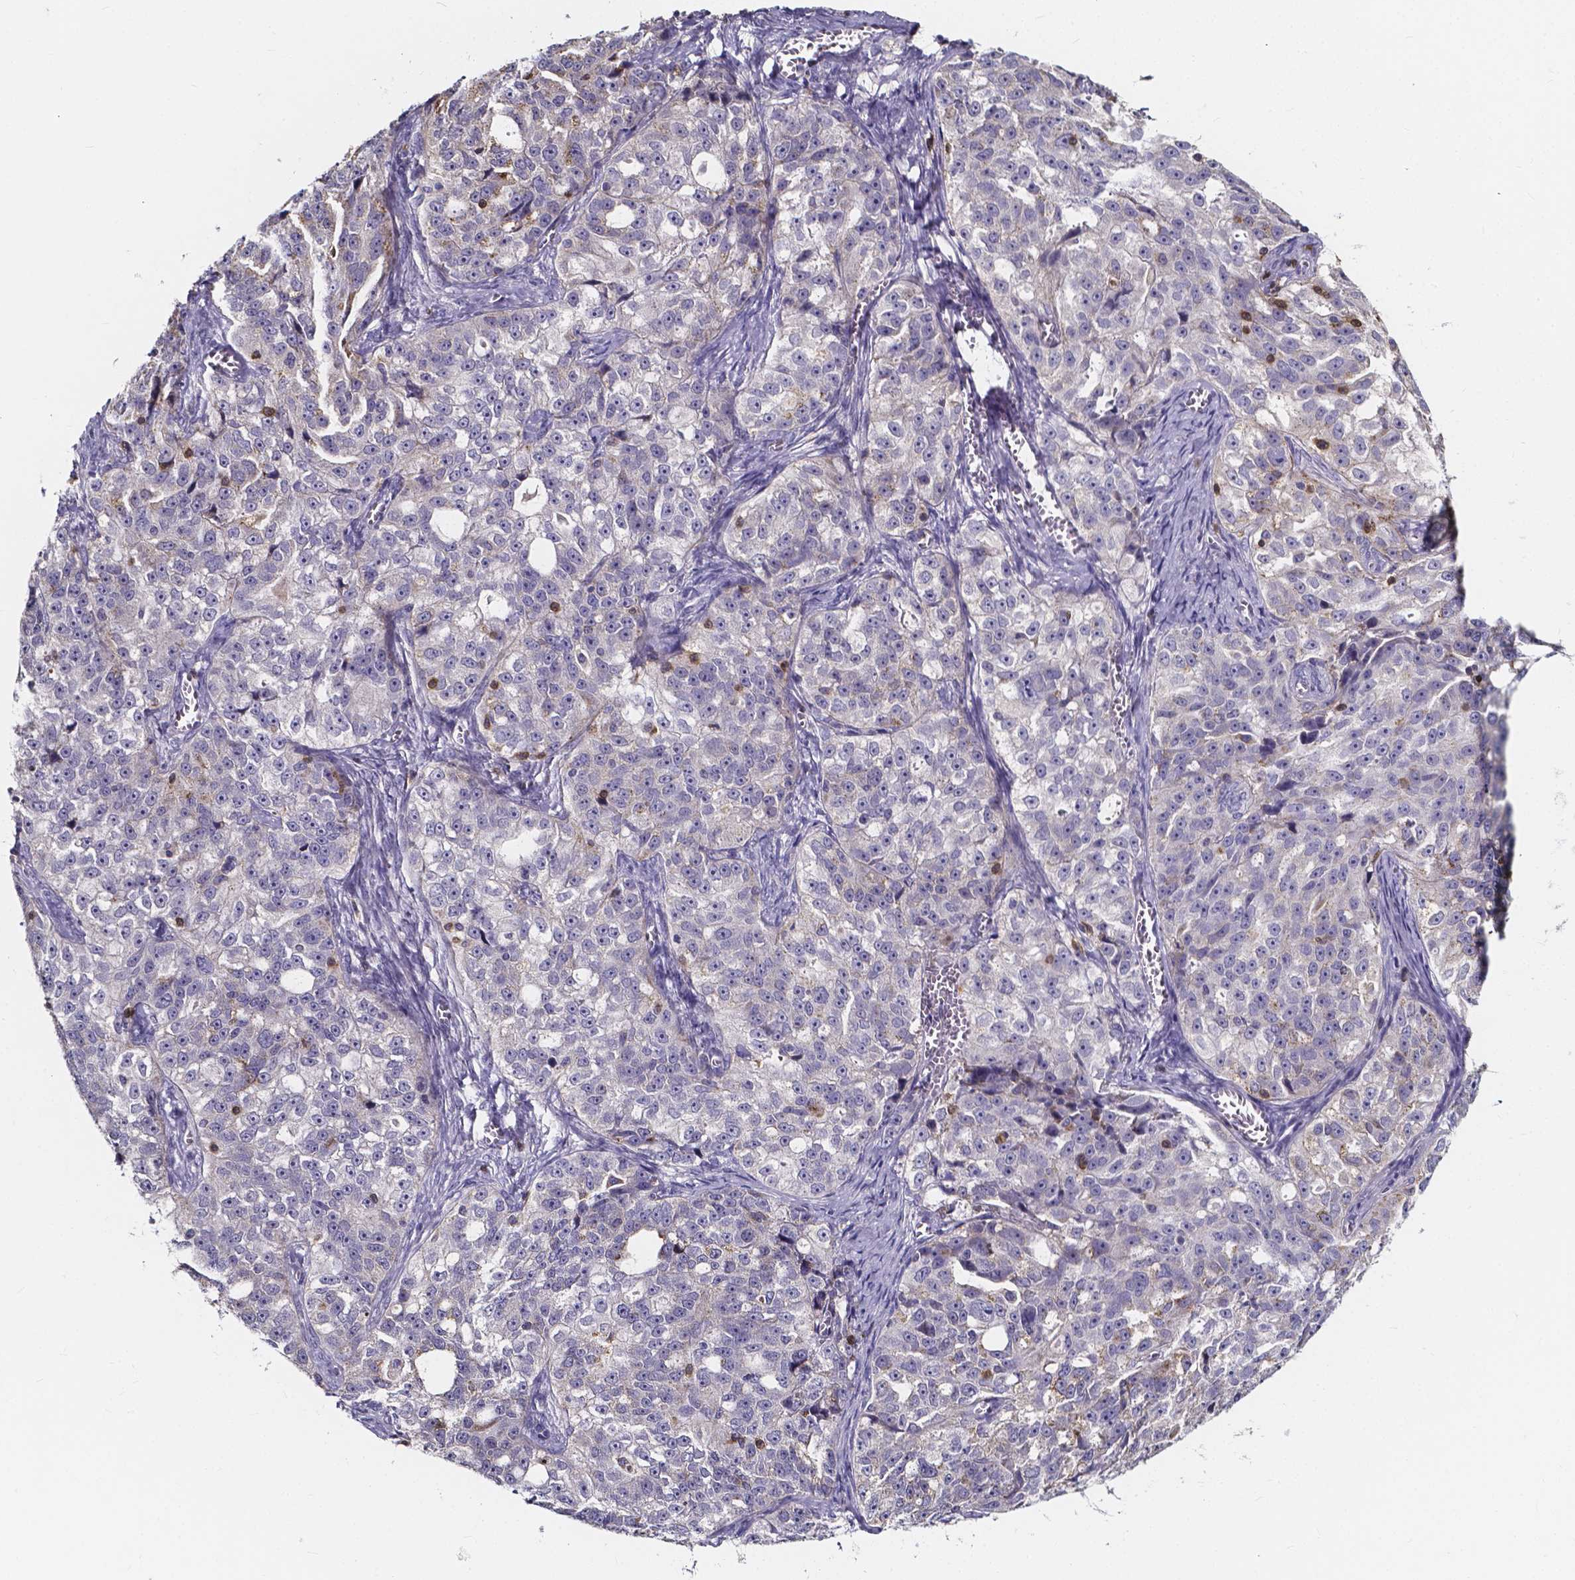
{"staining": {"intensity": "moderate", "quantity": "<25%", "location": "cytoplasmic/membranous"}, "tissue": "ovarian cancer", "cell_type": "Tumor cells", "image_type": "cancer", "snomed": [{"axis": "morphology", "description": "Cystadenocarcinoma, serous, NOS"}, {"axis": "topography", "description": "Ovary"}], "caption": "Ovarian cancer stained with DAB immunohistochemistry reveals low levels of moderate cytoplasmic/membranous positivity in about <25% of tumor cells.", "gene": "THEMIS", "patient": {"sex": "female", "age": 51}}